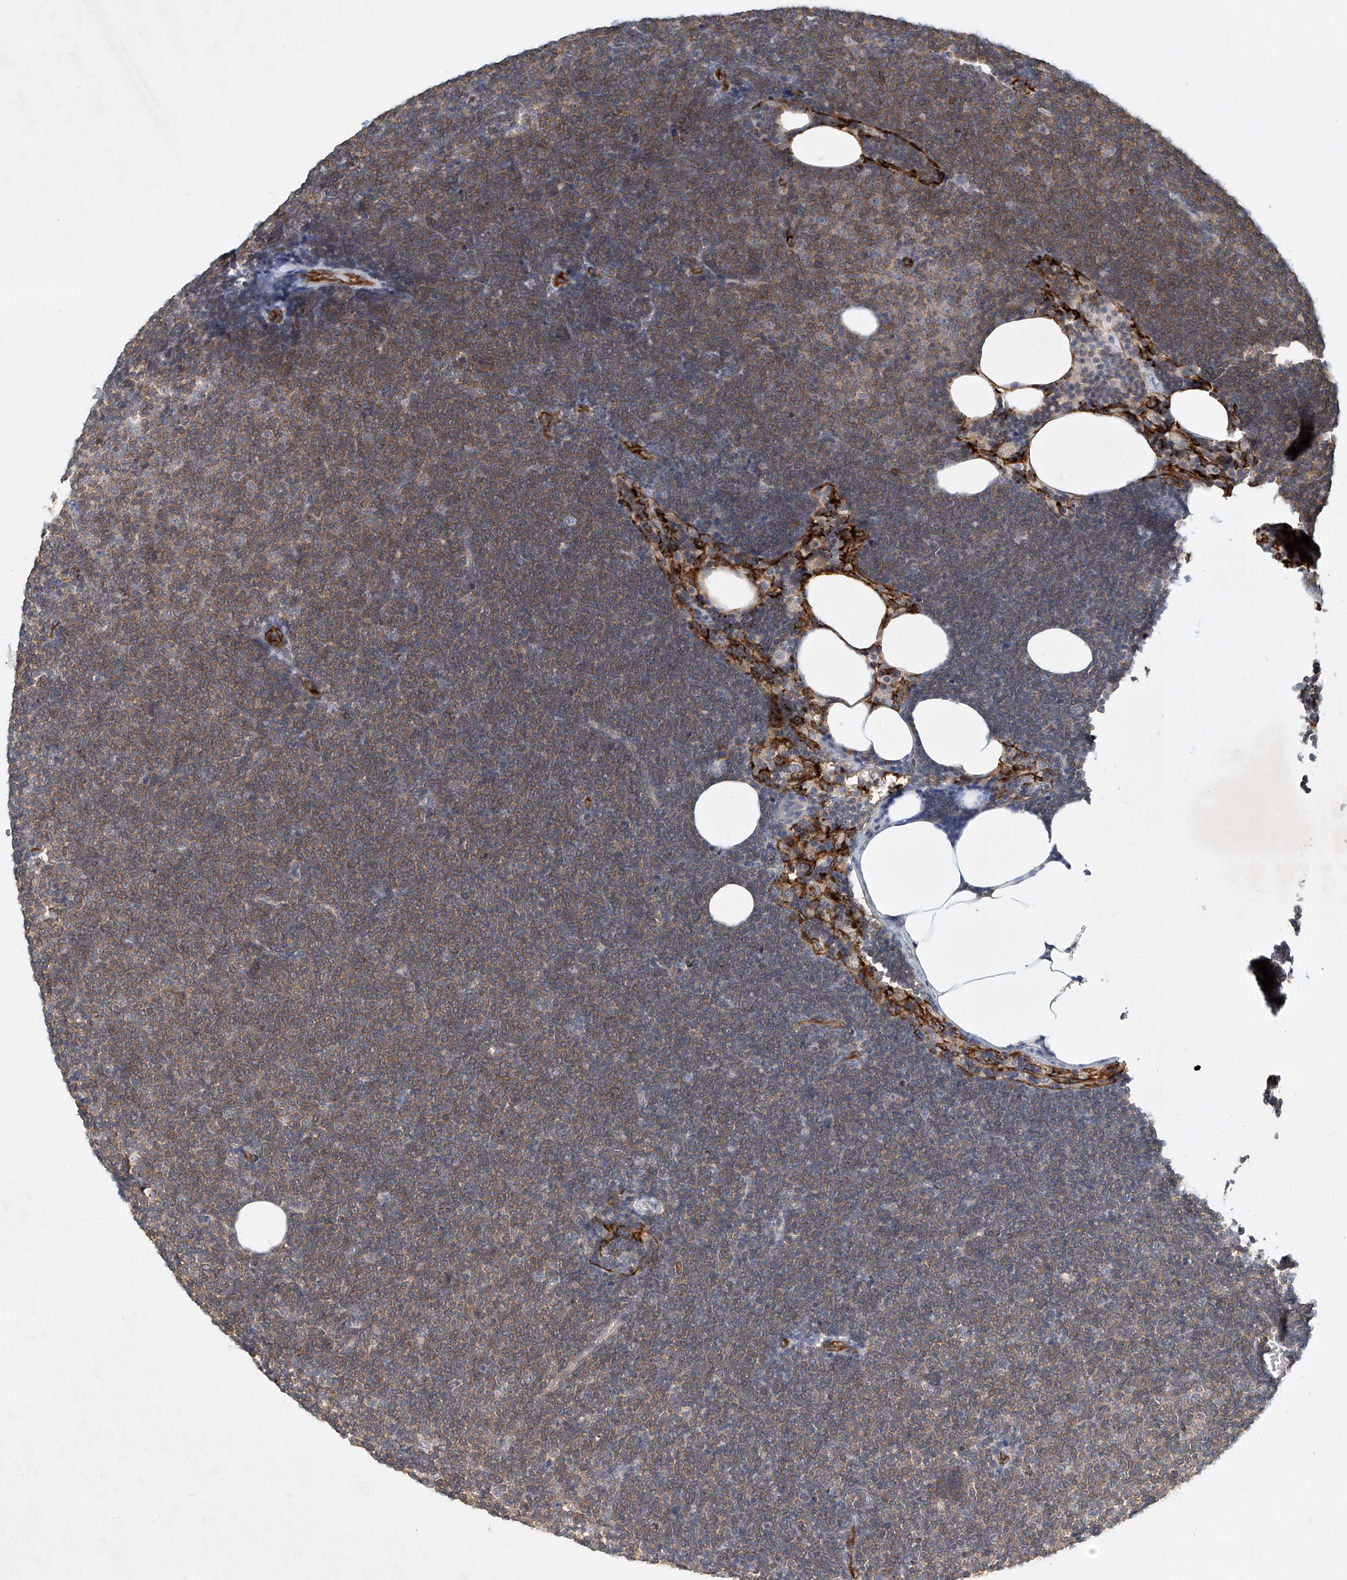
{"staining": {"intensity": "moderate", "quantity": ">75%", "location": "cytoplasmic/membranous"}, "tissue": "lymphoma", "cell_type": "Tumor cells", "image_type": "cancer", "snomed": [{"axis": "morphology", "description": "Malignant lymphoma, non-Hodgkin's type, Low grade"}, {"axis": "topography", "description": "Lymph node"}], "caption": "Approximately >75% of tumor cells in human lymphoma exhibit moderate cytoplasmic/membranous protein positivity as visualized by brown immunohistochemical staining.", "gene": "CARMIL1", "patient": {"sex": "female", "age": 53}}